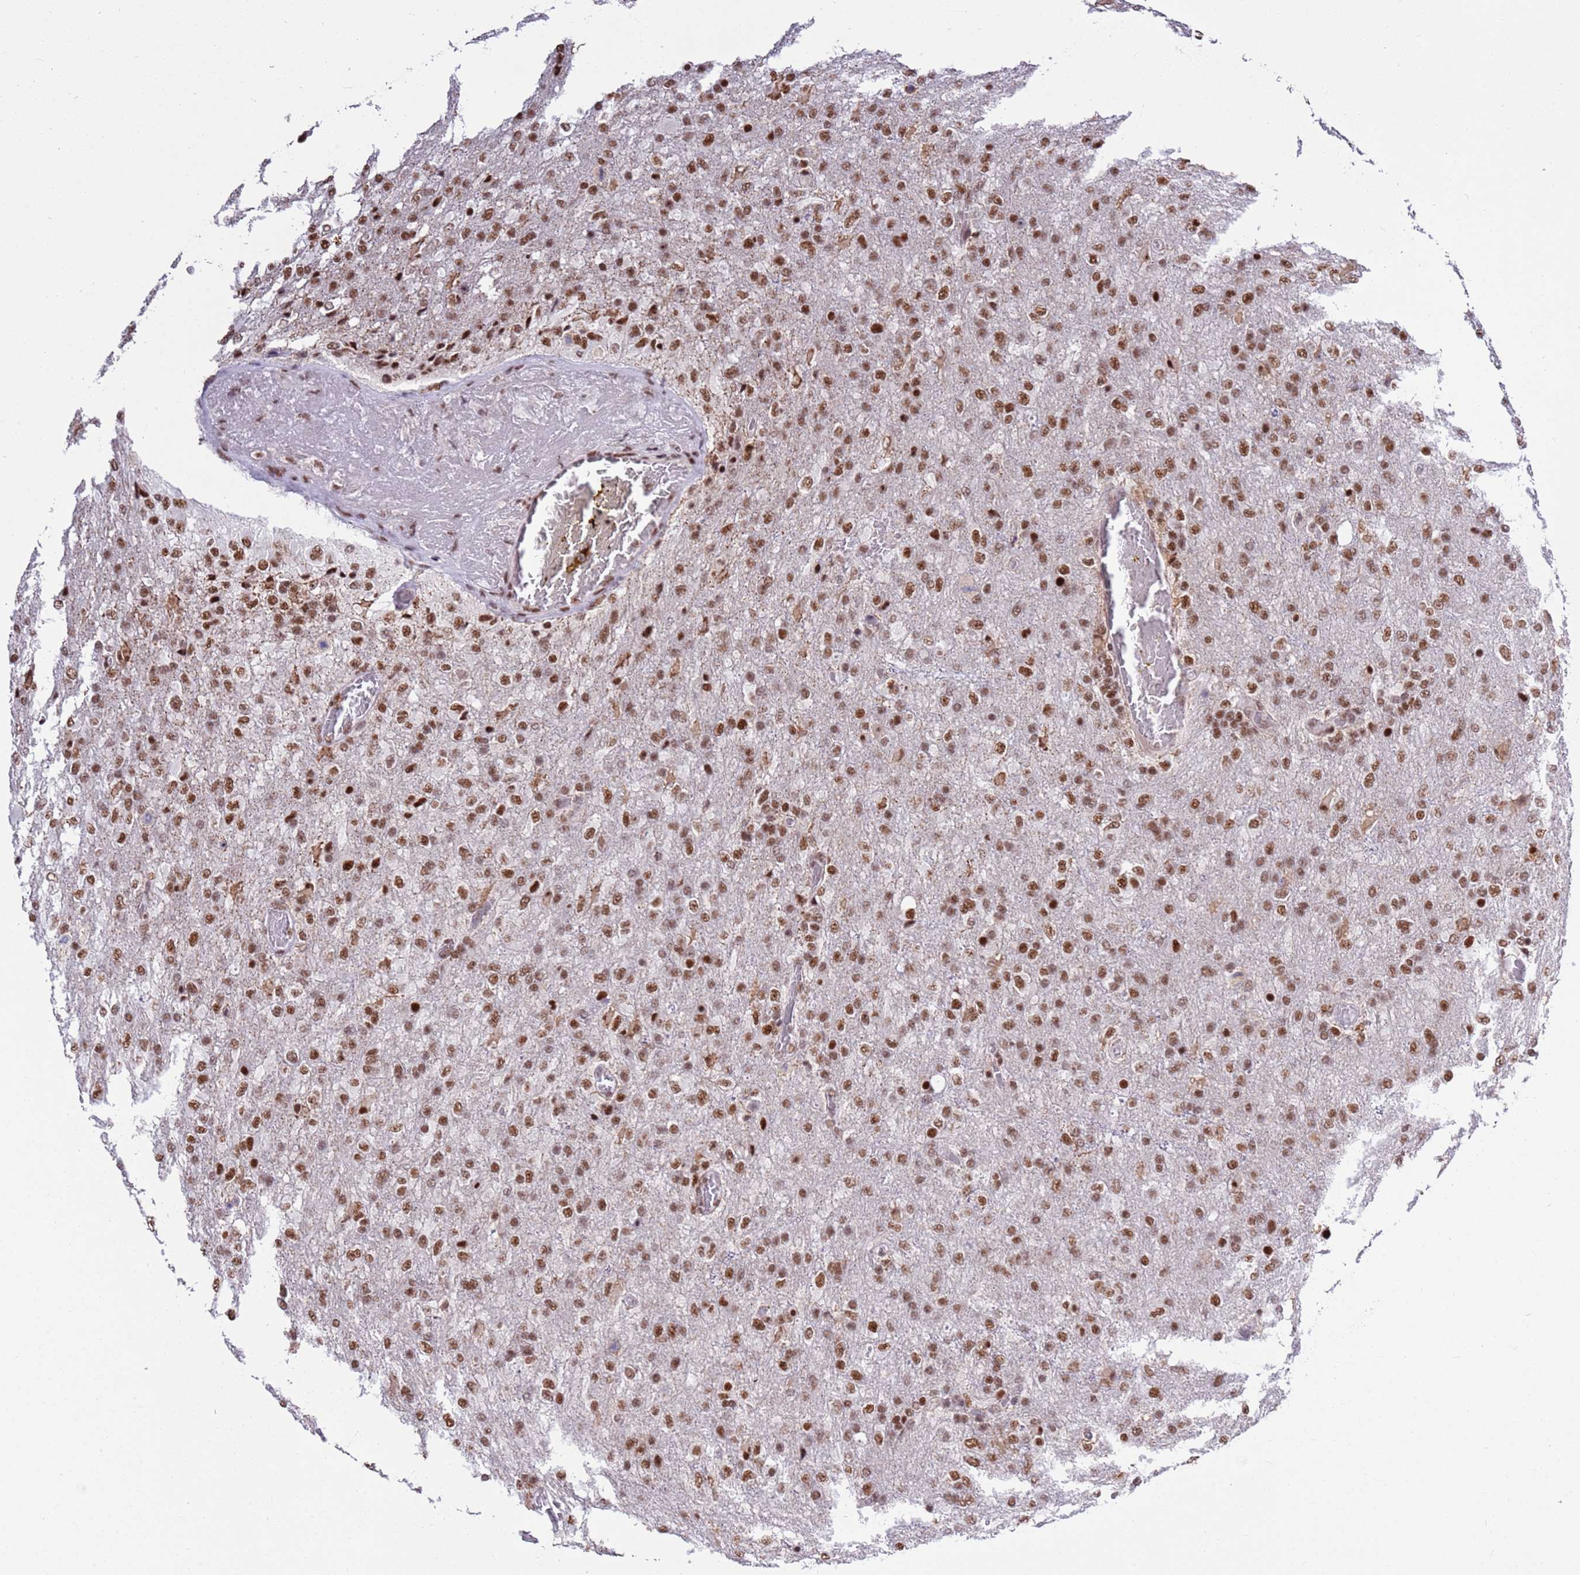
{"staining": {"intensity": "moderate", "quantity": ">75%", "location": "nuclear"}, "tissue": "glioma", "cell_type": "Tumor cells", "image_type": "cancer", "snomed": [{"axis": "morphology", "description": "Glioma, malignant, High grade"}, {"axis": "topography", "description": "Brain"}], "caption": "IHC image of neoplastic tissue: glioma stained using immunohistochemistry displays medium levels of moderate protein expression localized specifically in the nuclear of tumor cells, appearing as a nuclear brown color.", "gene": "AKAP8L", "patient": {"sex": "female", "age": 74}}